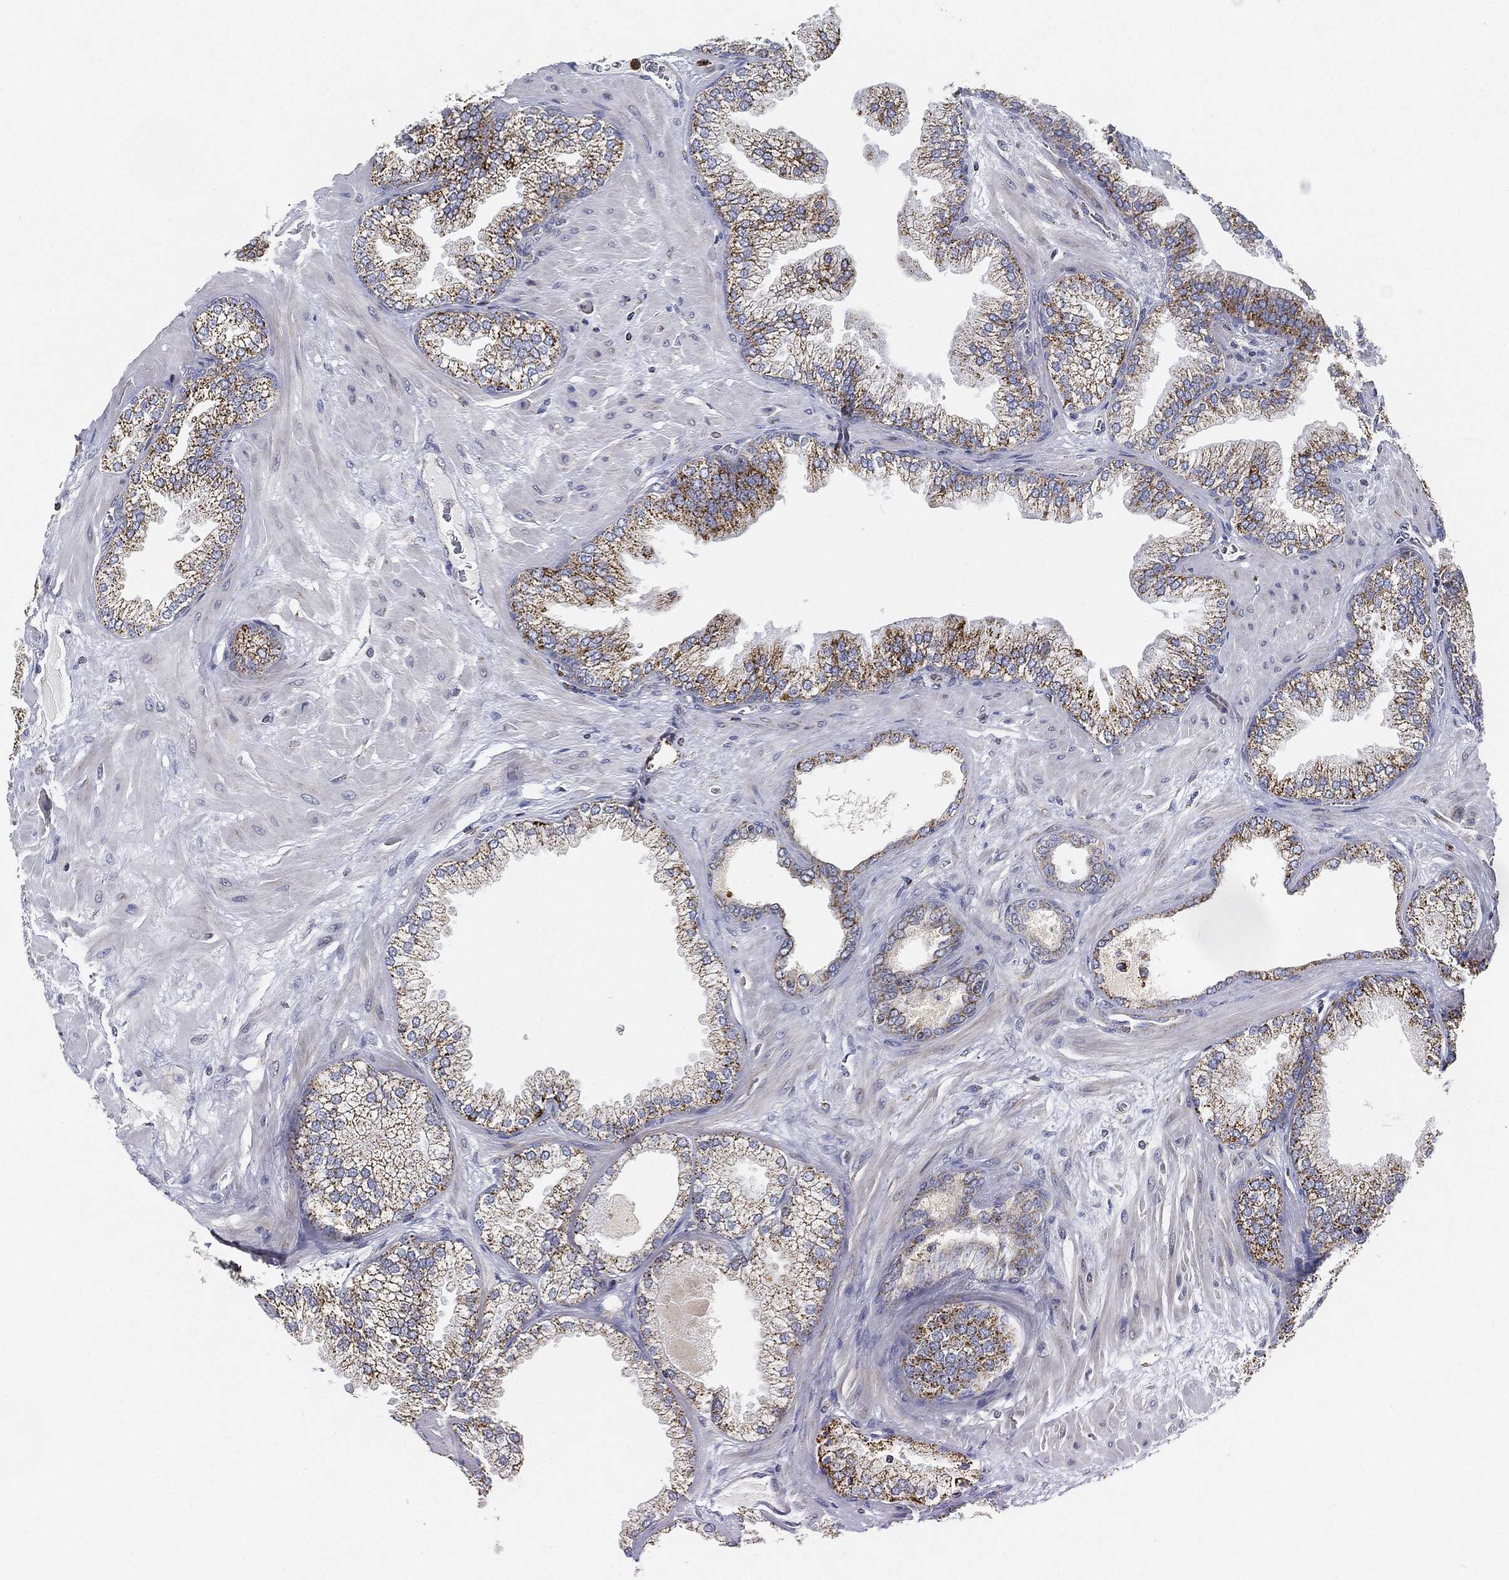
{"staining": {"intensity": "strong", "quantity": "25%-75%", "location": "cytoplasmic/membranous"}, "tissue": "prostate cancer", "cell_type": "Tumor cells", "image_type": "cancer", "snomed": [{"axis": "morphology", "description": "Adenocarcinoma, Low grade"}, {"axis": "topography", "description": "Prostate"}], "caption": "Immunohistochemical staining of low-grade adenocarcinoma (prostate) shows high levels of strong cytoplasmic/membranous staining in about 25%-75% of tumor cells. (DAB = brown stain, brightfield microscopy at high magnification).", "gene": "CAPN15", "patient": {"sex": "male", "age": 72}}